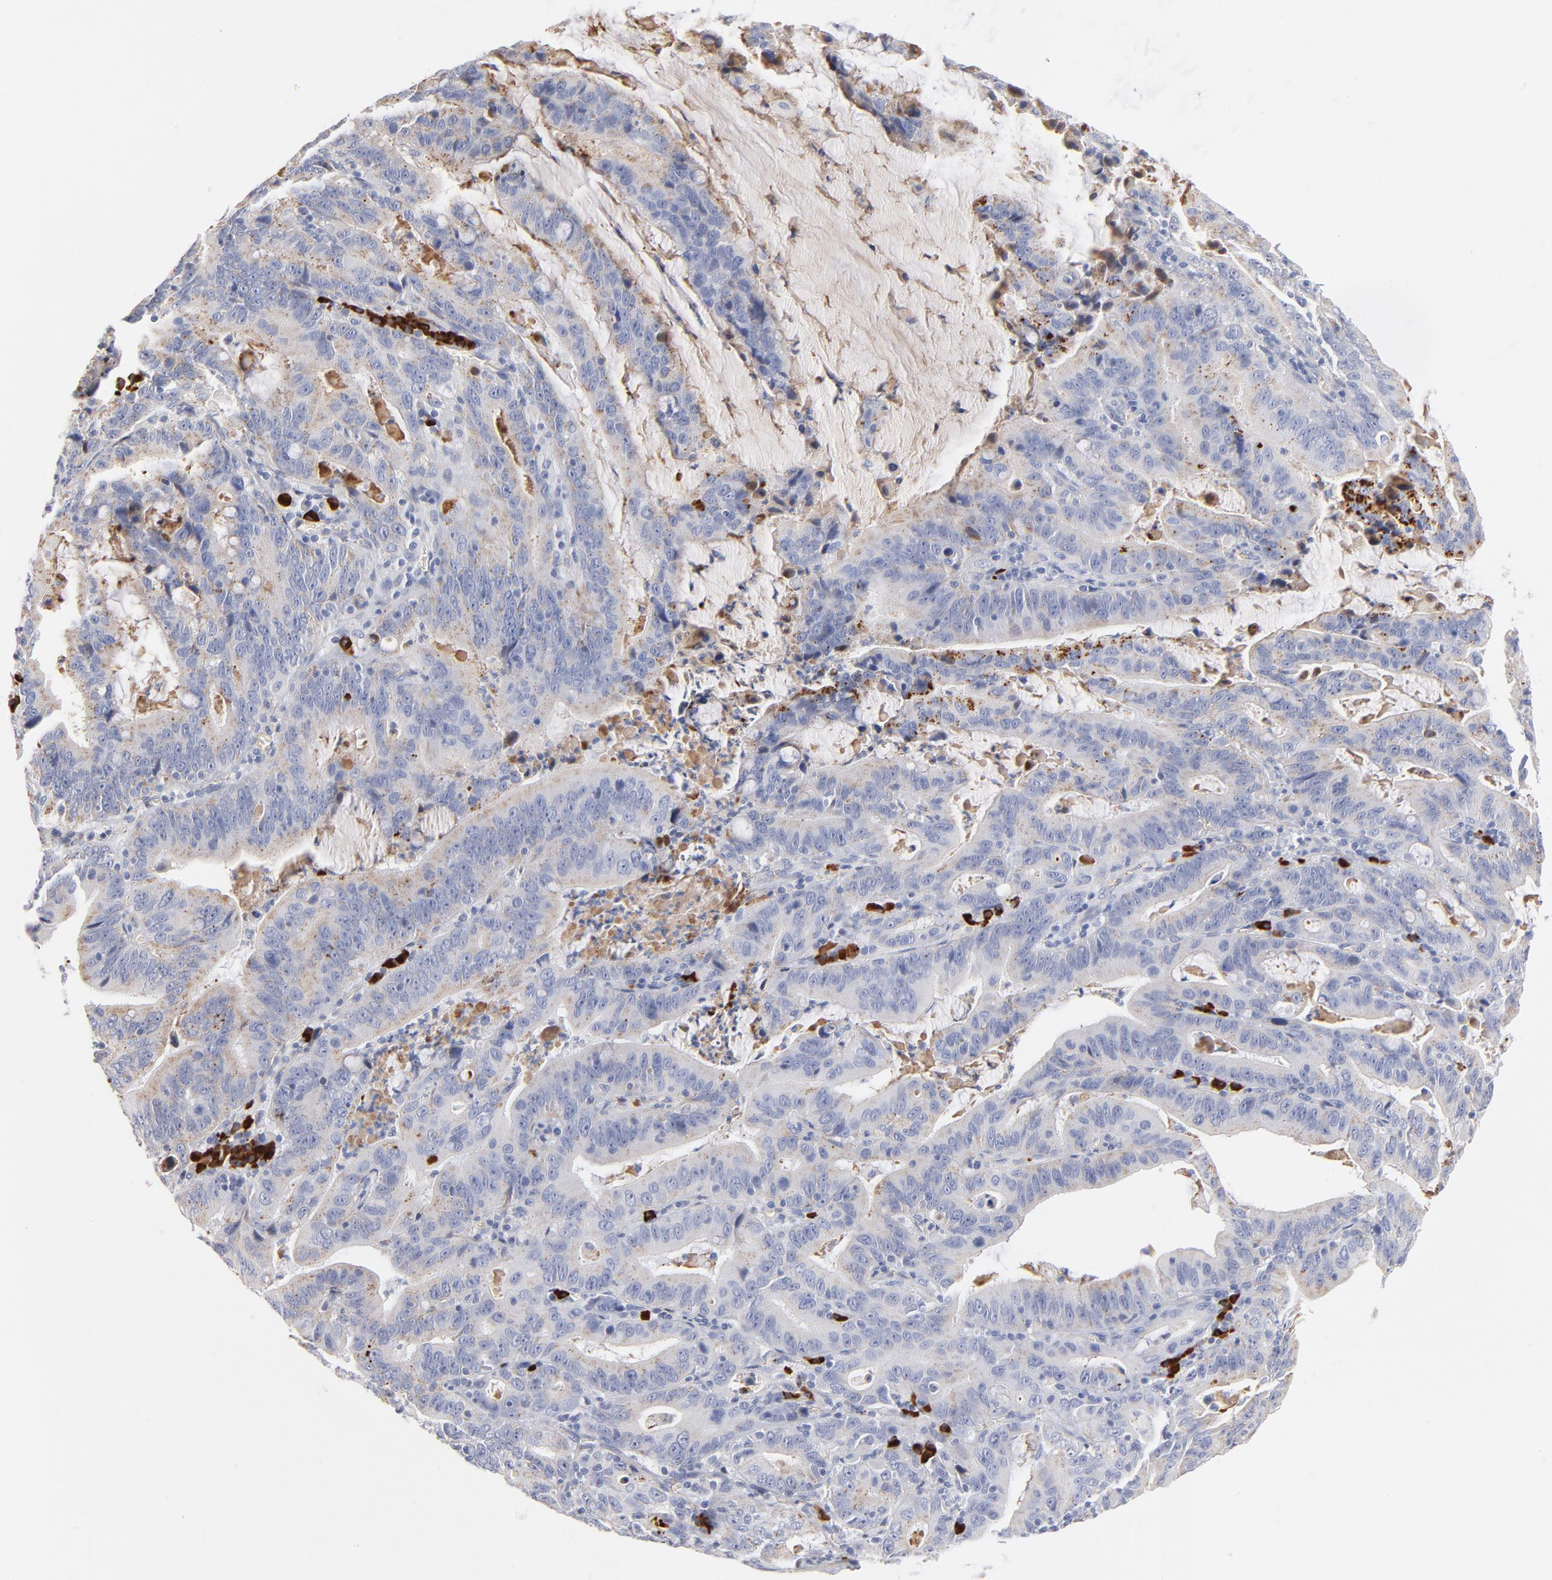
{"staining": {"intensity": "negative", "quantity": "none", "location": "none"}, "tissue": "stomach cancer", "cell_type": "Tumor cells", "image_type": "cancer", "snomed": [{"axis": "morphology", "description": "Adenocarcinoma, NOS"}, {"axis": "topography", "description": "Stomach, upper"}], "caption": "This is an IHC histopathology image of human stomach cancer (adenocarcinoma). There is no expression in tumor cells.", "gene": "PLAT", "patient": {"sex": "male", "age": 63}}